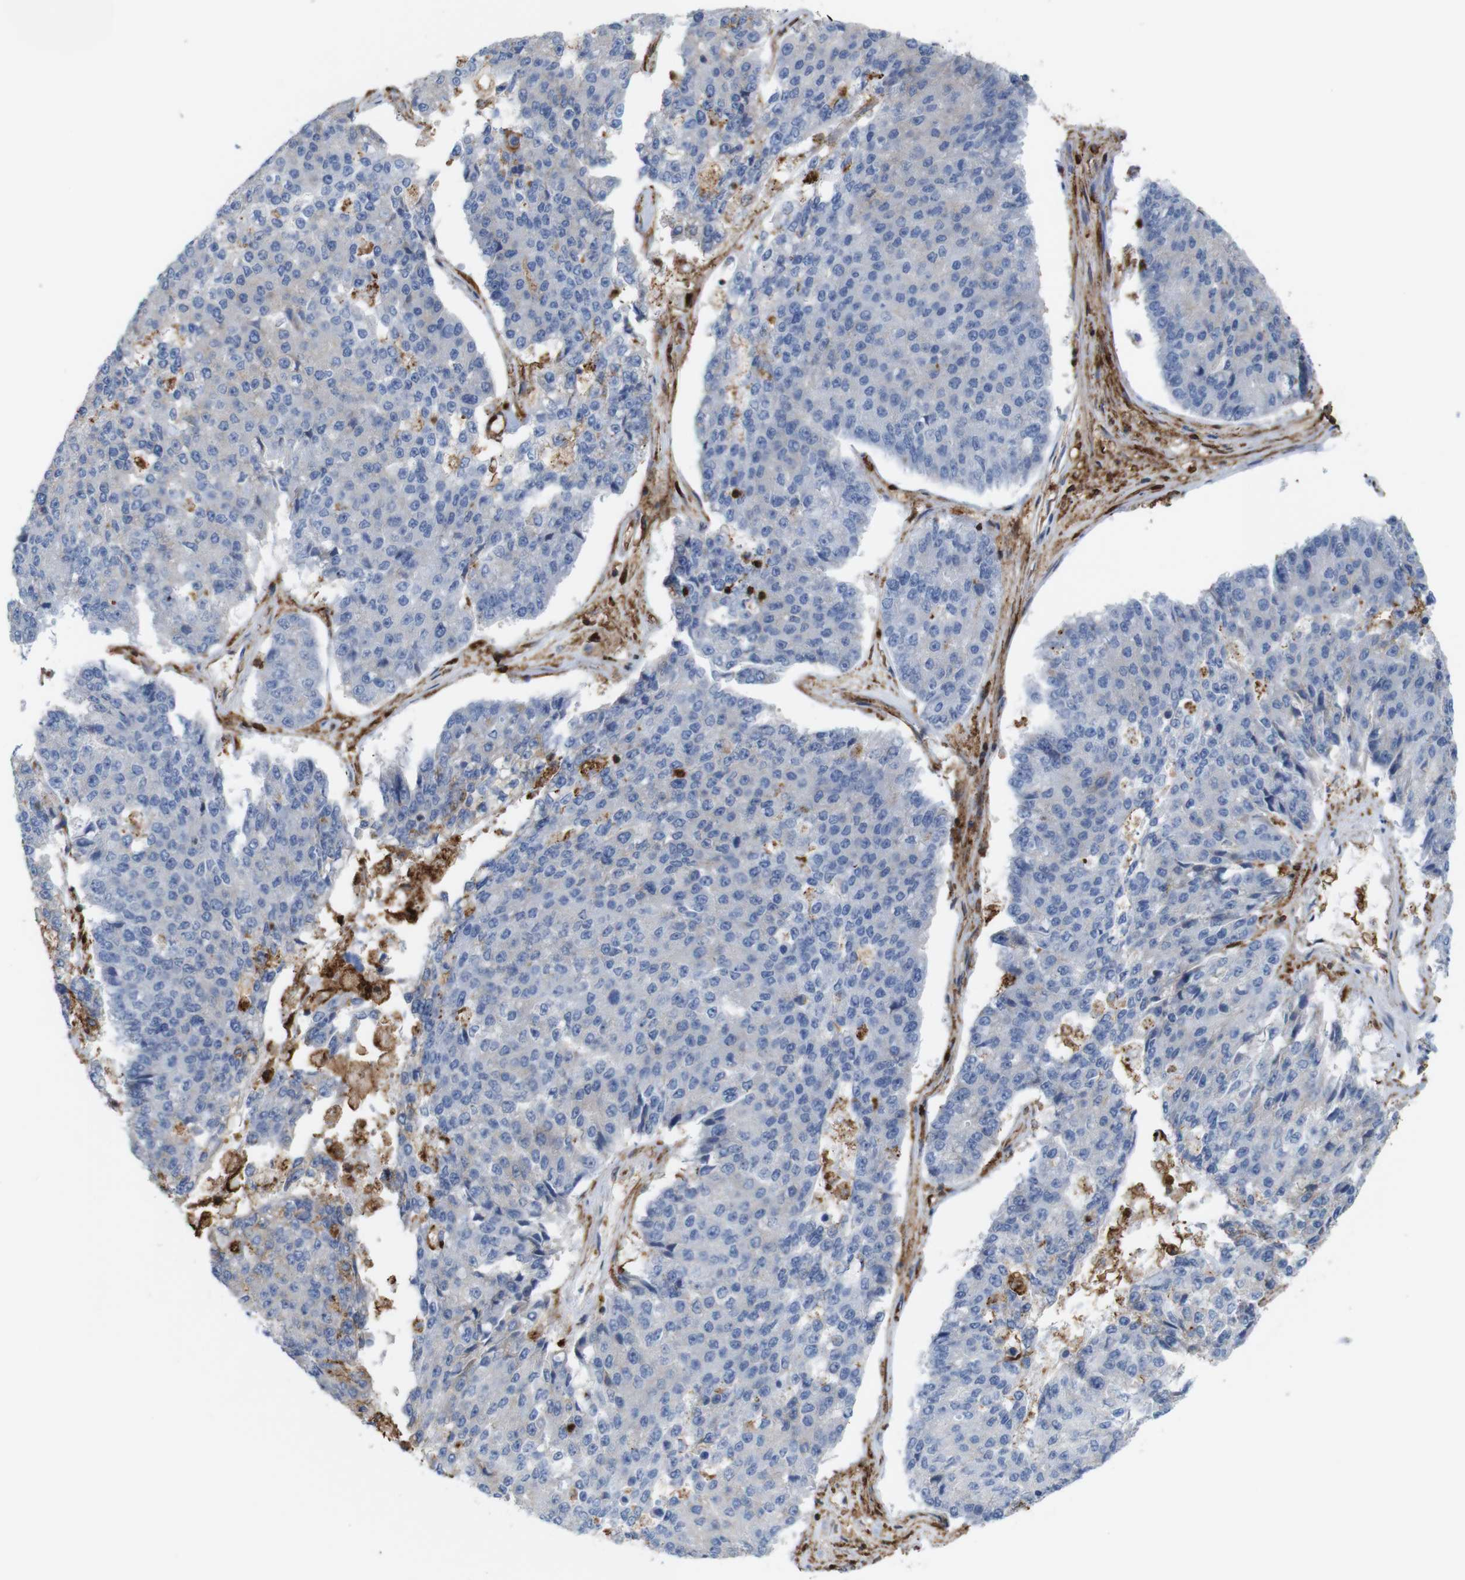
{"staining": {"intensity": "negative", "quantity": "none", "location": "none"}, "tissue": "pancreatic cancer", "cell_type": "Tumor cells", "image_type": "cancer", "snomed": [{"axis": "morphology", "description": "Adenocarcinoma, NOS"}, {"axis": "topography", "description": "Pancreas"}], "caption": "Immunohistochemistry image of adenocarcinoma (pancreatic) stained for a protein (brown), which displays no staining in tumor cells. (Immunohistochemistry, brightfield microscopy, high magnification).", "gene": "ANXA1", "patient": {"sex": "male", "age": 50}}